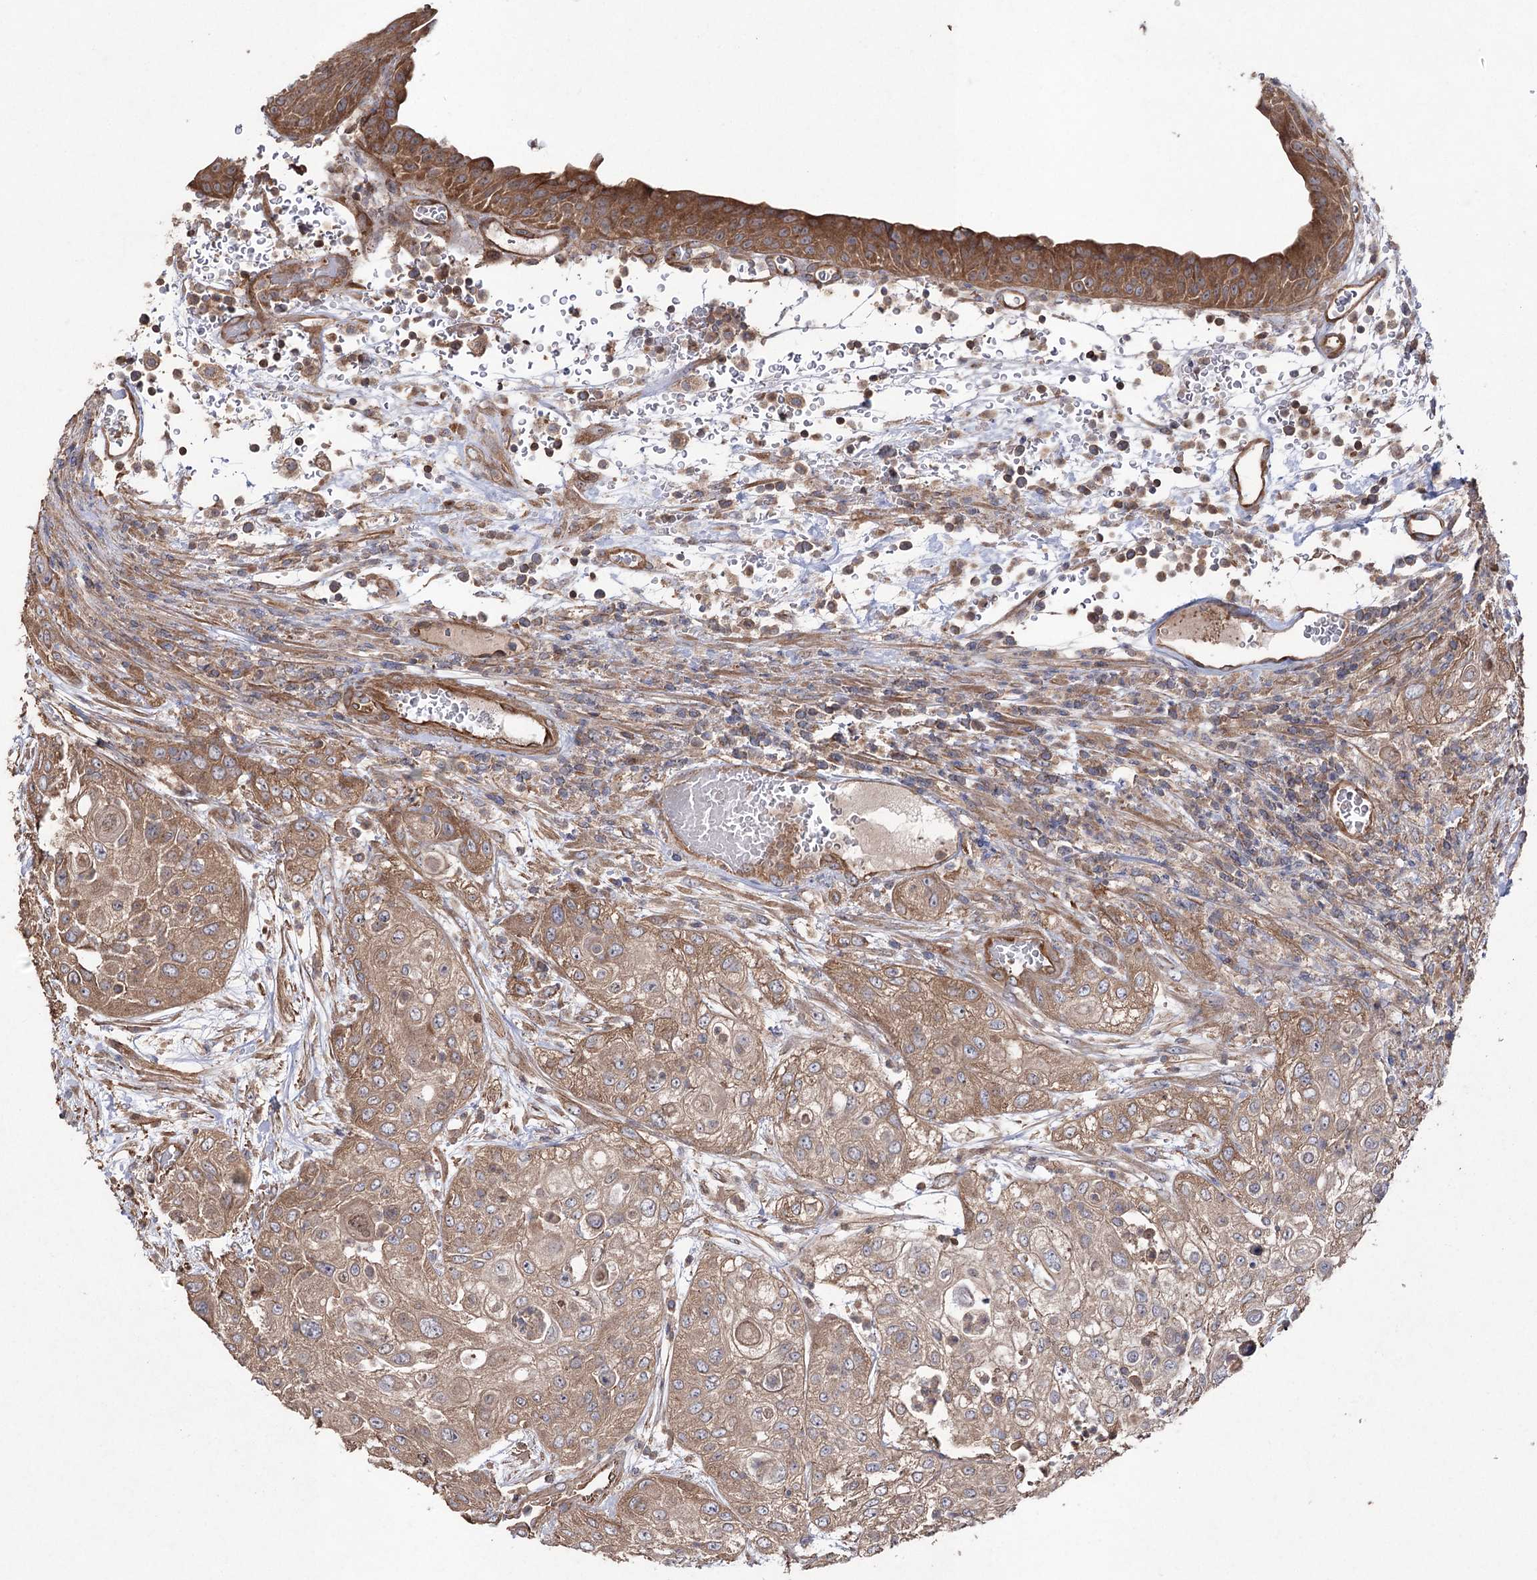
{"staining": {"intensity": "moderate", "quantity": ">75%", "location": "cytoplasmic/membranous"}, "tissue": "urothelial cancer", "cell_type": "Tumor cells", "image_type": "cancer", "snomed": [{"axis": "morphology", "description": "Urothelial carcinoma, High grade"}, {"axis": "topography", "description": "Urinary bladder"}], "caption": "Urothelial carcinoma (high-grade) stained with DAB (3,3'-diaminobenzidine) immunohistochemistry reveals medium levels of moderate cytoplasmic/membranous staining in about >75% of tumor cells. The staining was performed using DAB, with brown indicating positive protein expression. Nuclei are stained blue with hematoxylin.", "gene": "LARS2", "patient": {"sex": "female", "age": 79}}